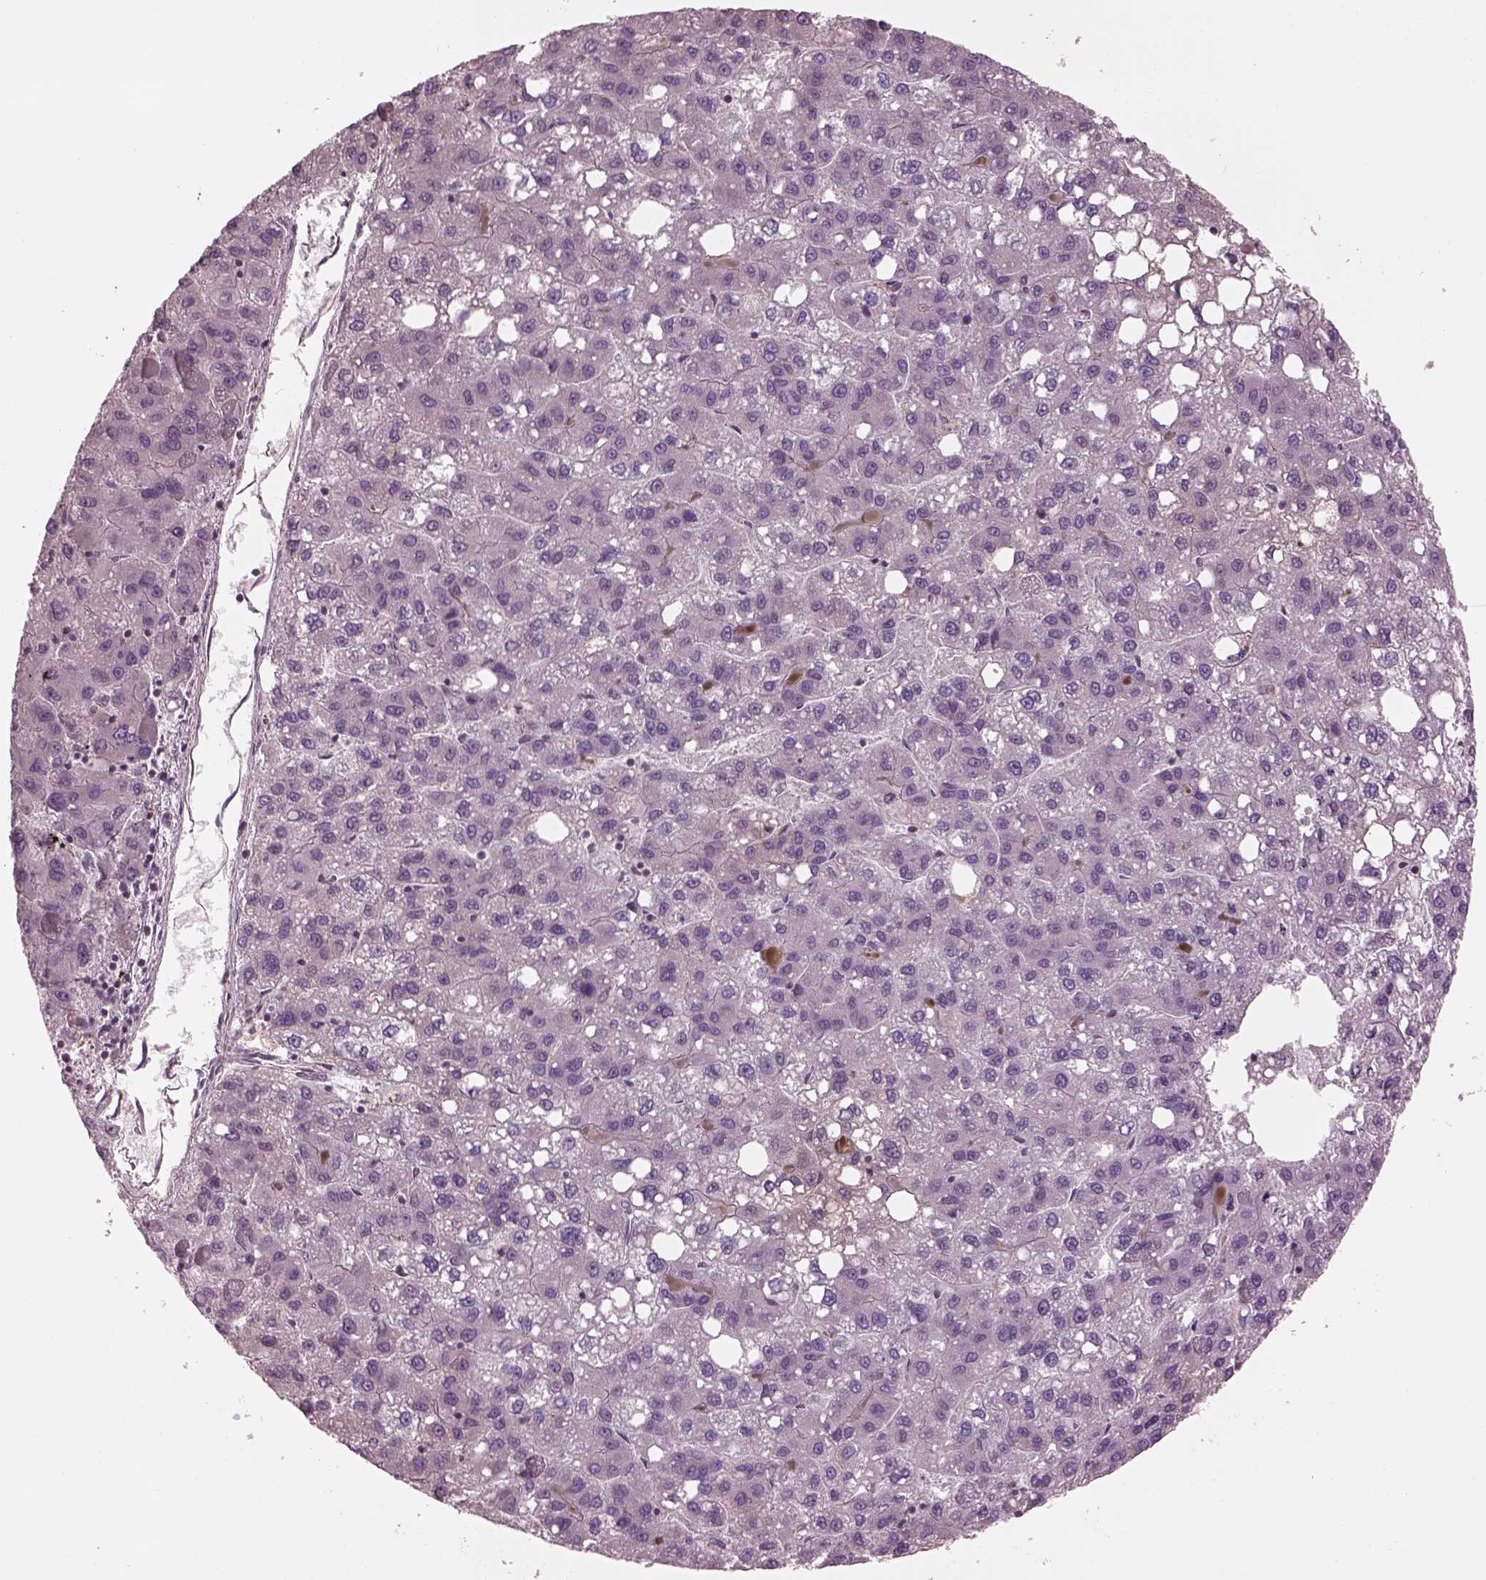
{"staining": {"intensity": "negative", "quantity": "none", "location": "none"}, "tissue": "liver cancer", "cell_type": "Tumor cells", "image_type": "cancer", "snomed": [{"axis": "morphology", "description": "Carcinoma, Hepatocellular, NOS"}, {"axis": "topography", "description": "Liver"}], "caption": "DAB immunohistochemical staining of liver cancer exhibits no significant expression in tumor cells. (DAB immunohistochemistry, high magnification).", "gene": "SPATA7", "patient": {"sex": "female", "age": 82}}